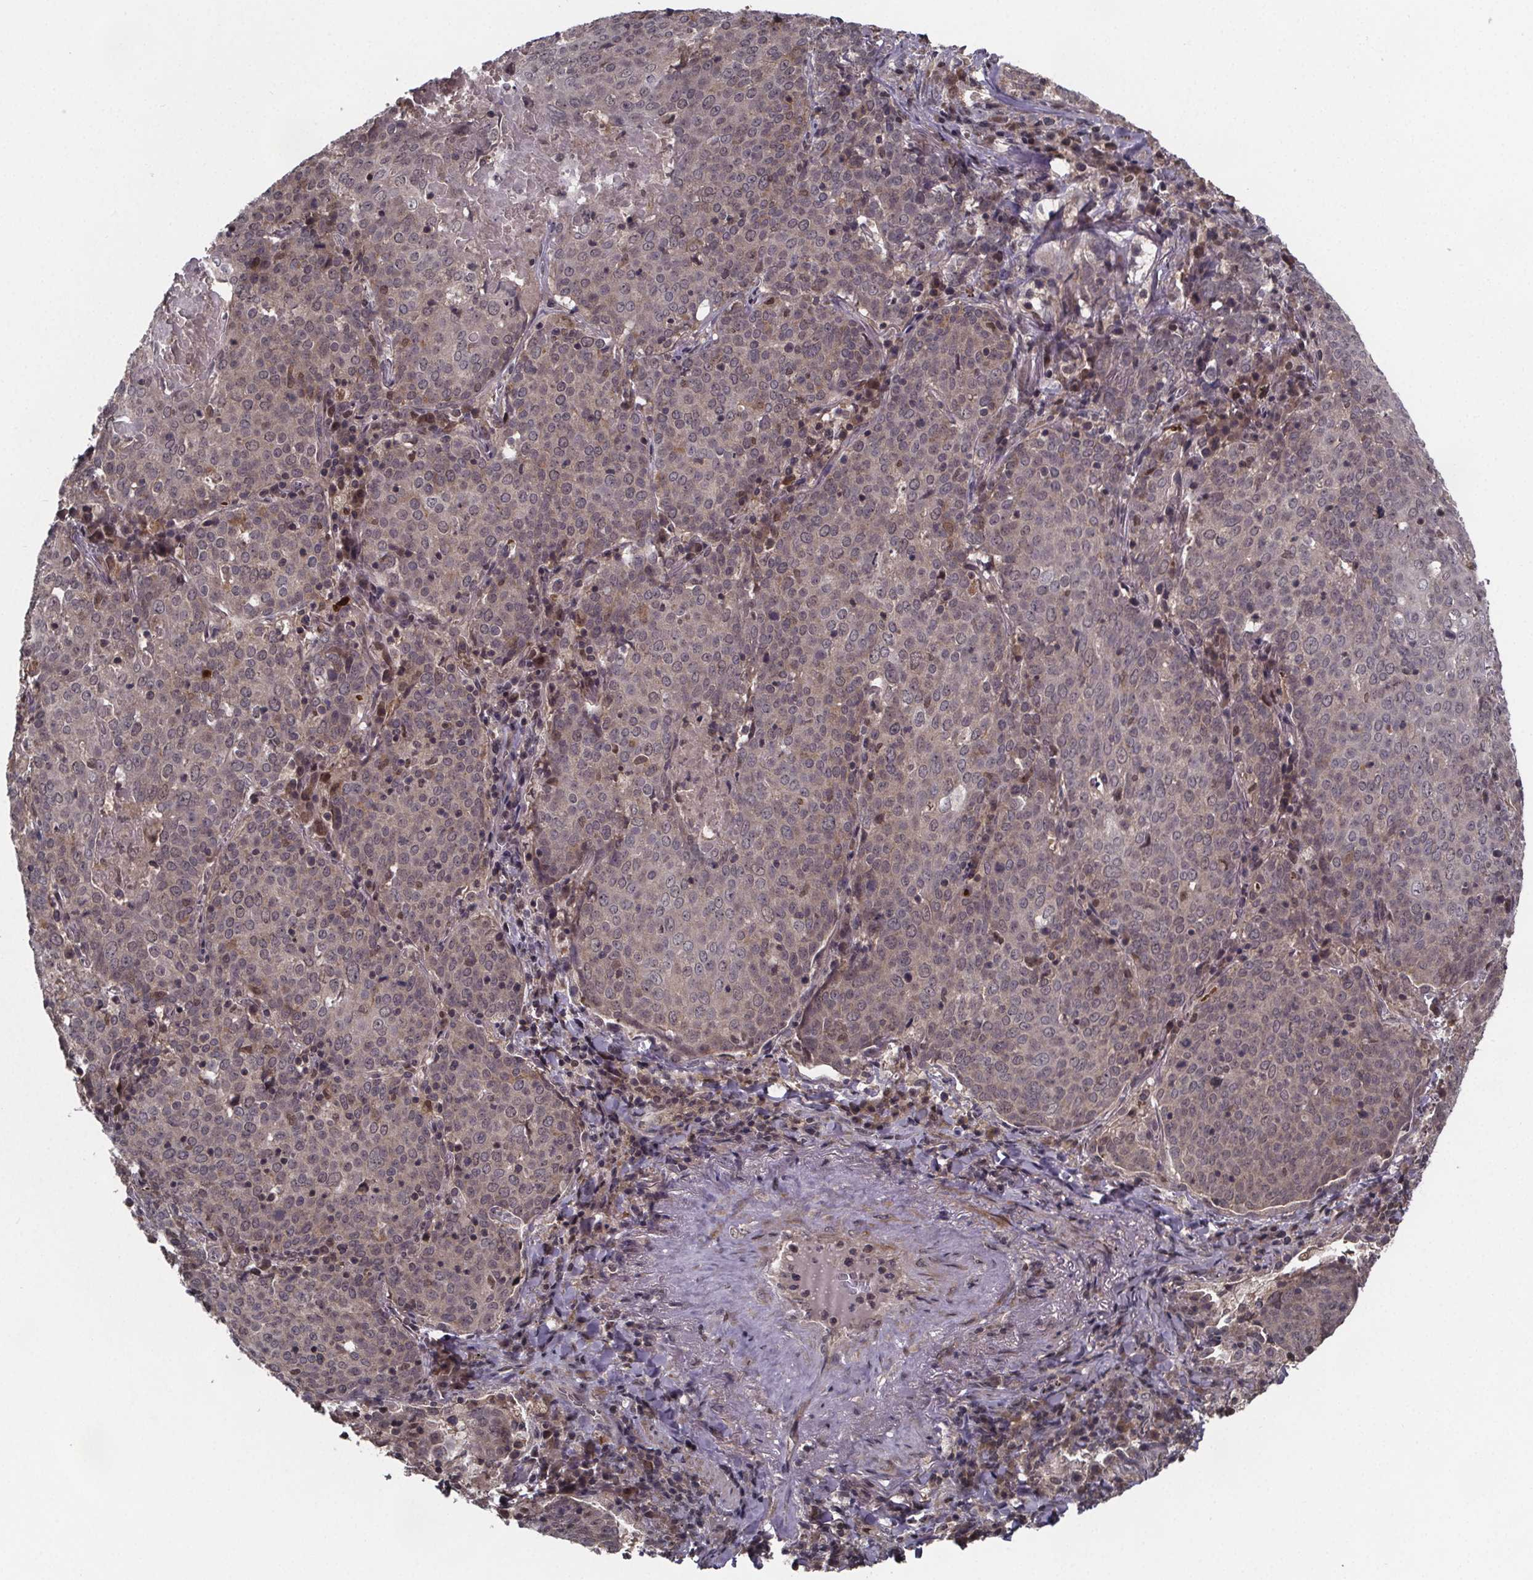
{"staining": {"intensity": "weak", "quantity": "<25%", "location": "nuclear"}, "tissue": "lung cancer", "cell_type": "Tumor cells", "image_type": "cancer", "snomed": [{"axis": "morphology", "description": "Squamous cell carcinoma, NOS"}, {"axis": "topography", "description": "Lung"}], "caption": "Micrograph shows no protein expression in tumor cells of lung cancer tissue.", "gene": "FN3KRP", "patient": {"sex": "male", "age": 82}}